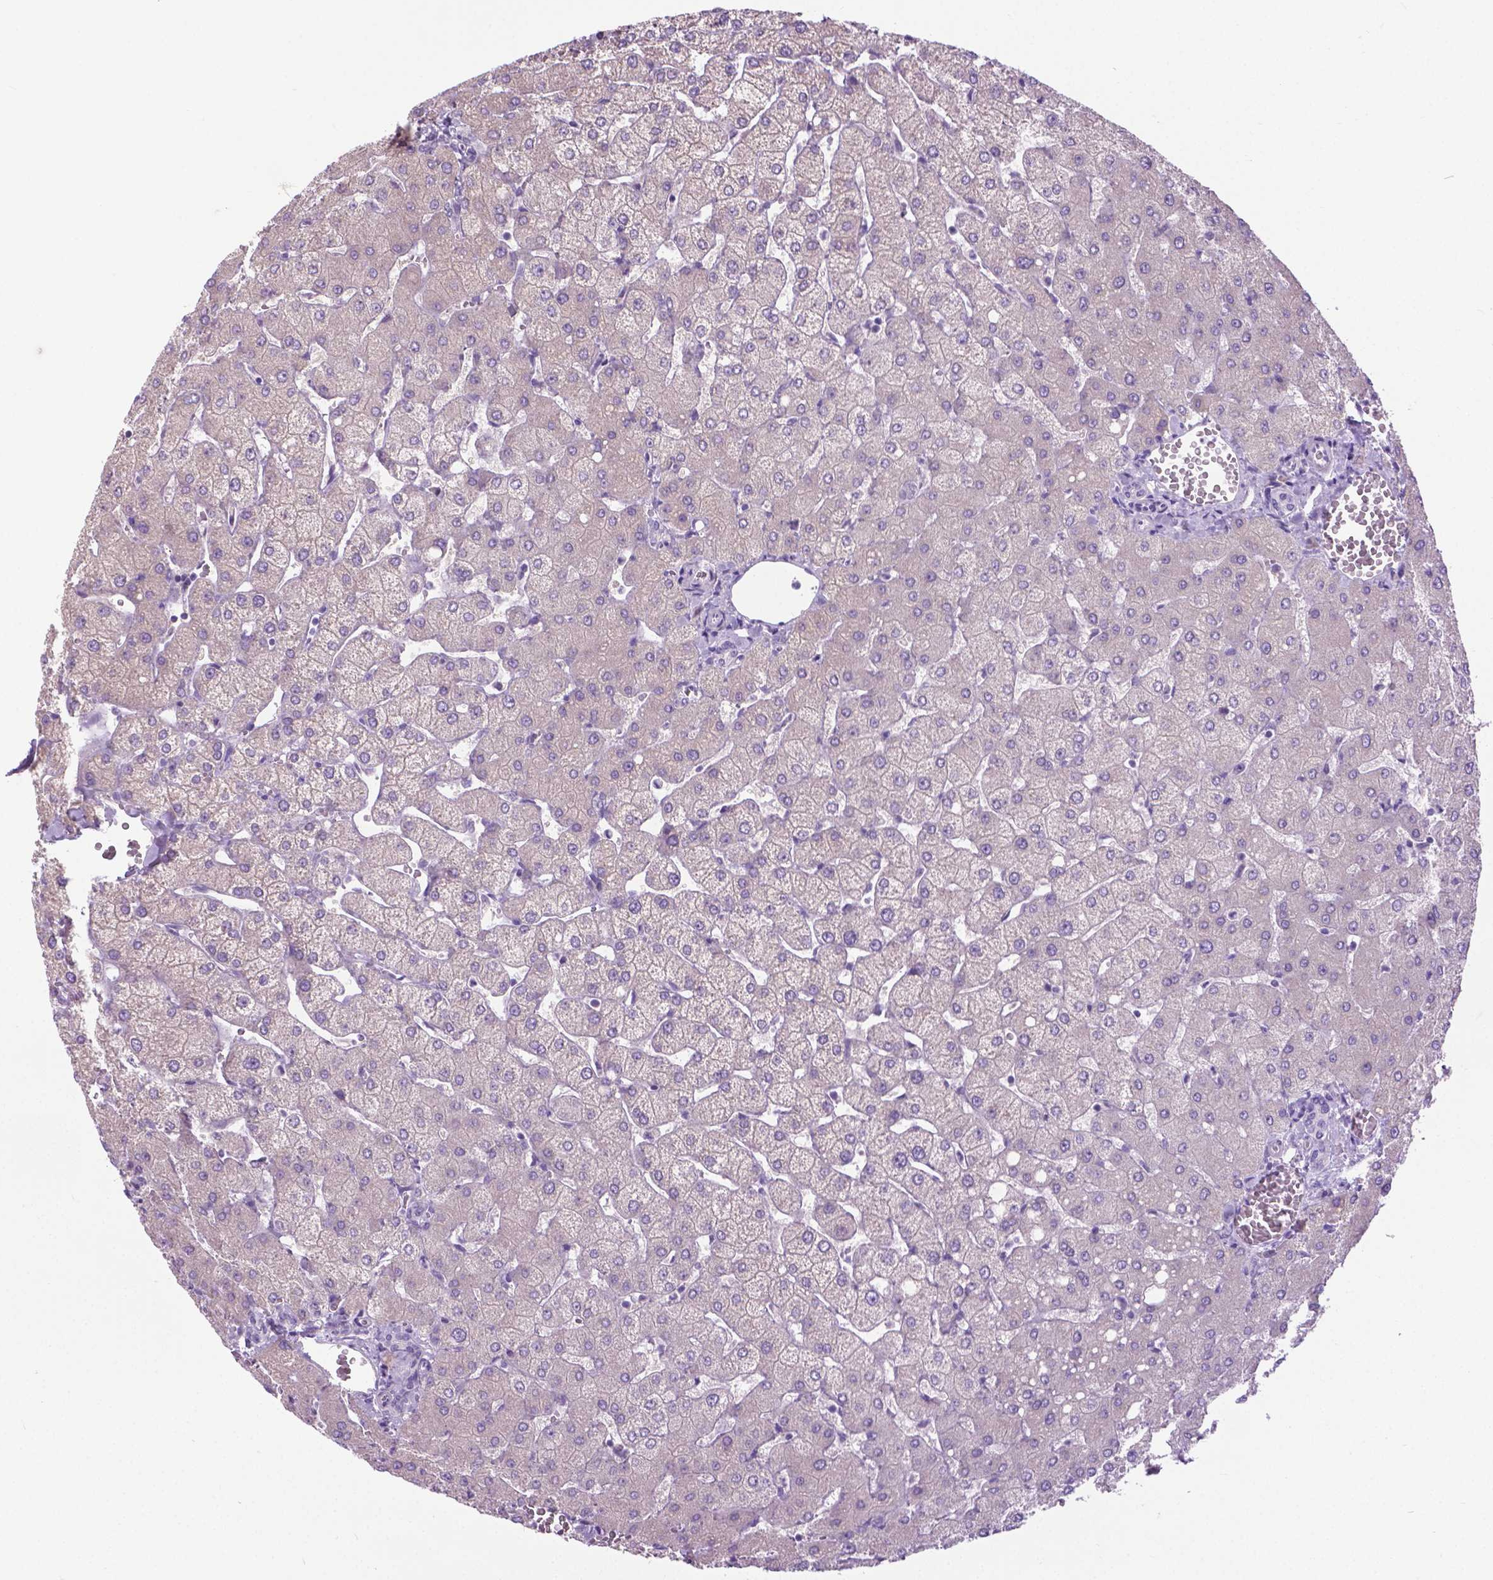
{"staining": {"intensity": "negative", "quantity": "none", "location": "none"}, "tissue": "liver", "cell_type": "Cholangiocytes", "image_type": "normal", "snomed": [{"axis": "morphology", "description": "Normal tissue, NOS"}, {"axis": "topography", "description": "Liver"}], "caption": "Immunohistochemistry (IHC) micrograph of normal human liver stained for a protein (brown), which shows no staining in cholangiocytes.", "gene": "APCDD1L", "patient": {"sex": "female", "age": 54}}